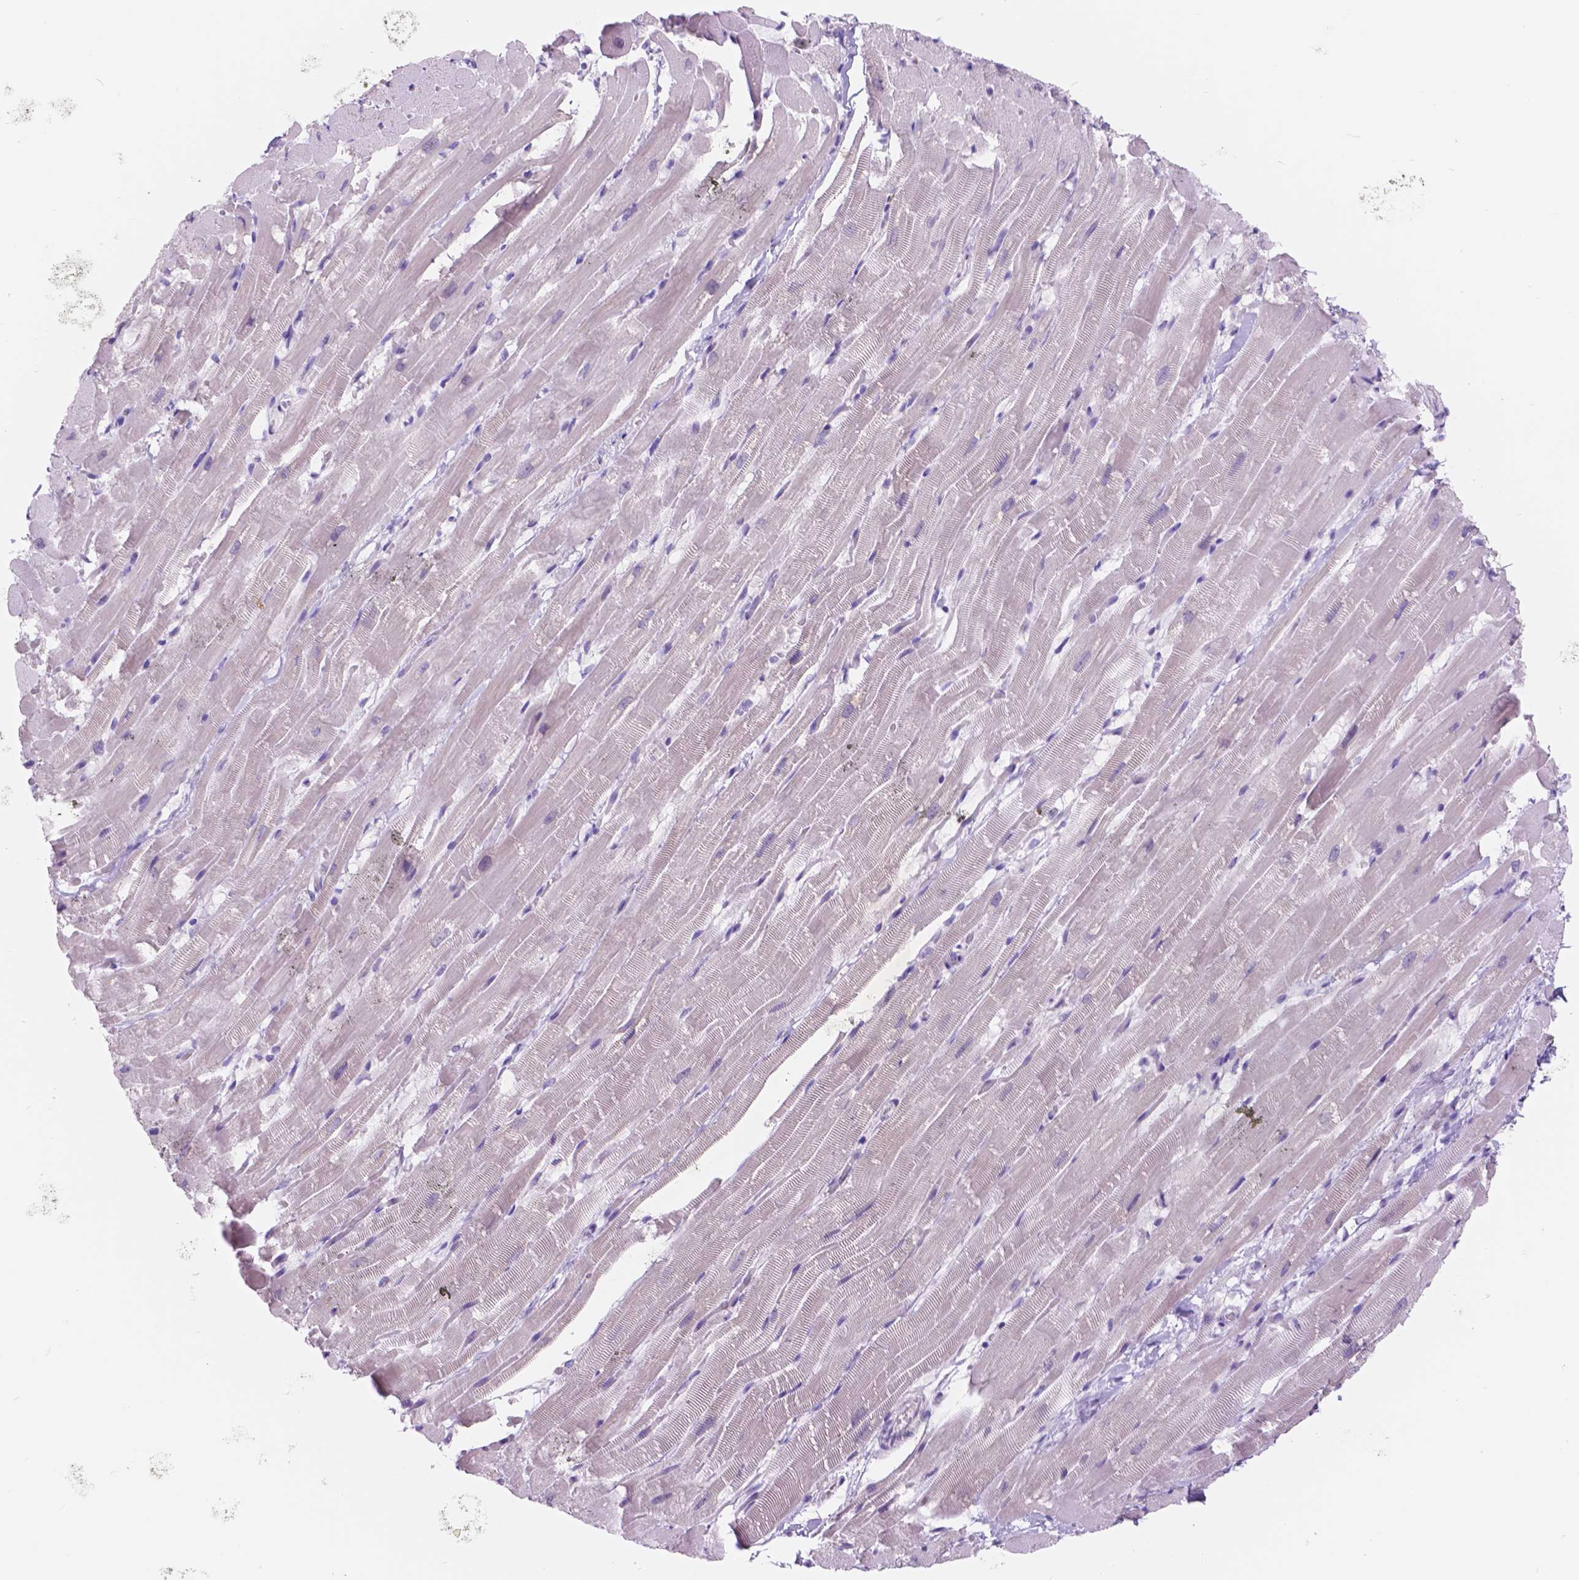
{"staining": {"intensity": "negative", "quantity": "none", "location": "none"}, "tissue": "heart muscle", "cell_type": "Cardiomyocytes", "image_type": "normal", "snomed": [{"axis": "morphology", "description": "Normal tissue, NOS"}, {"axis": "topography", "description": "Heart"}], "caption": "Benign heart muscle was stained to show a protein in brown. There is no significant positivity in cardiomyocytes.", "gene": "DCC", "patient": {"sex": "male", "age": 37}}